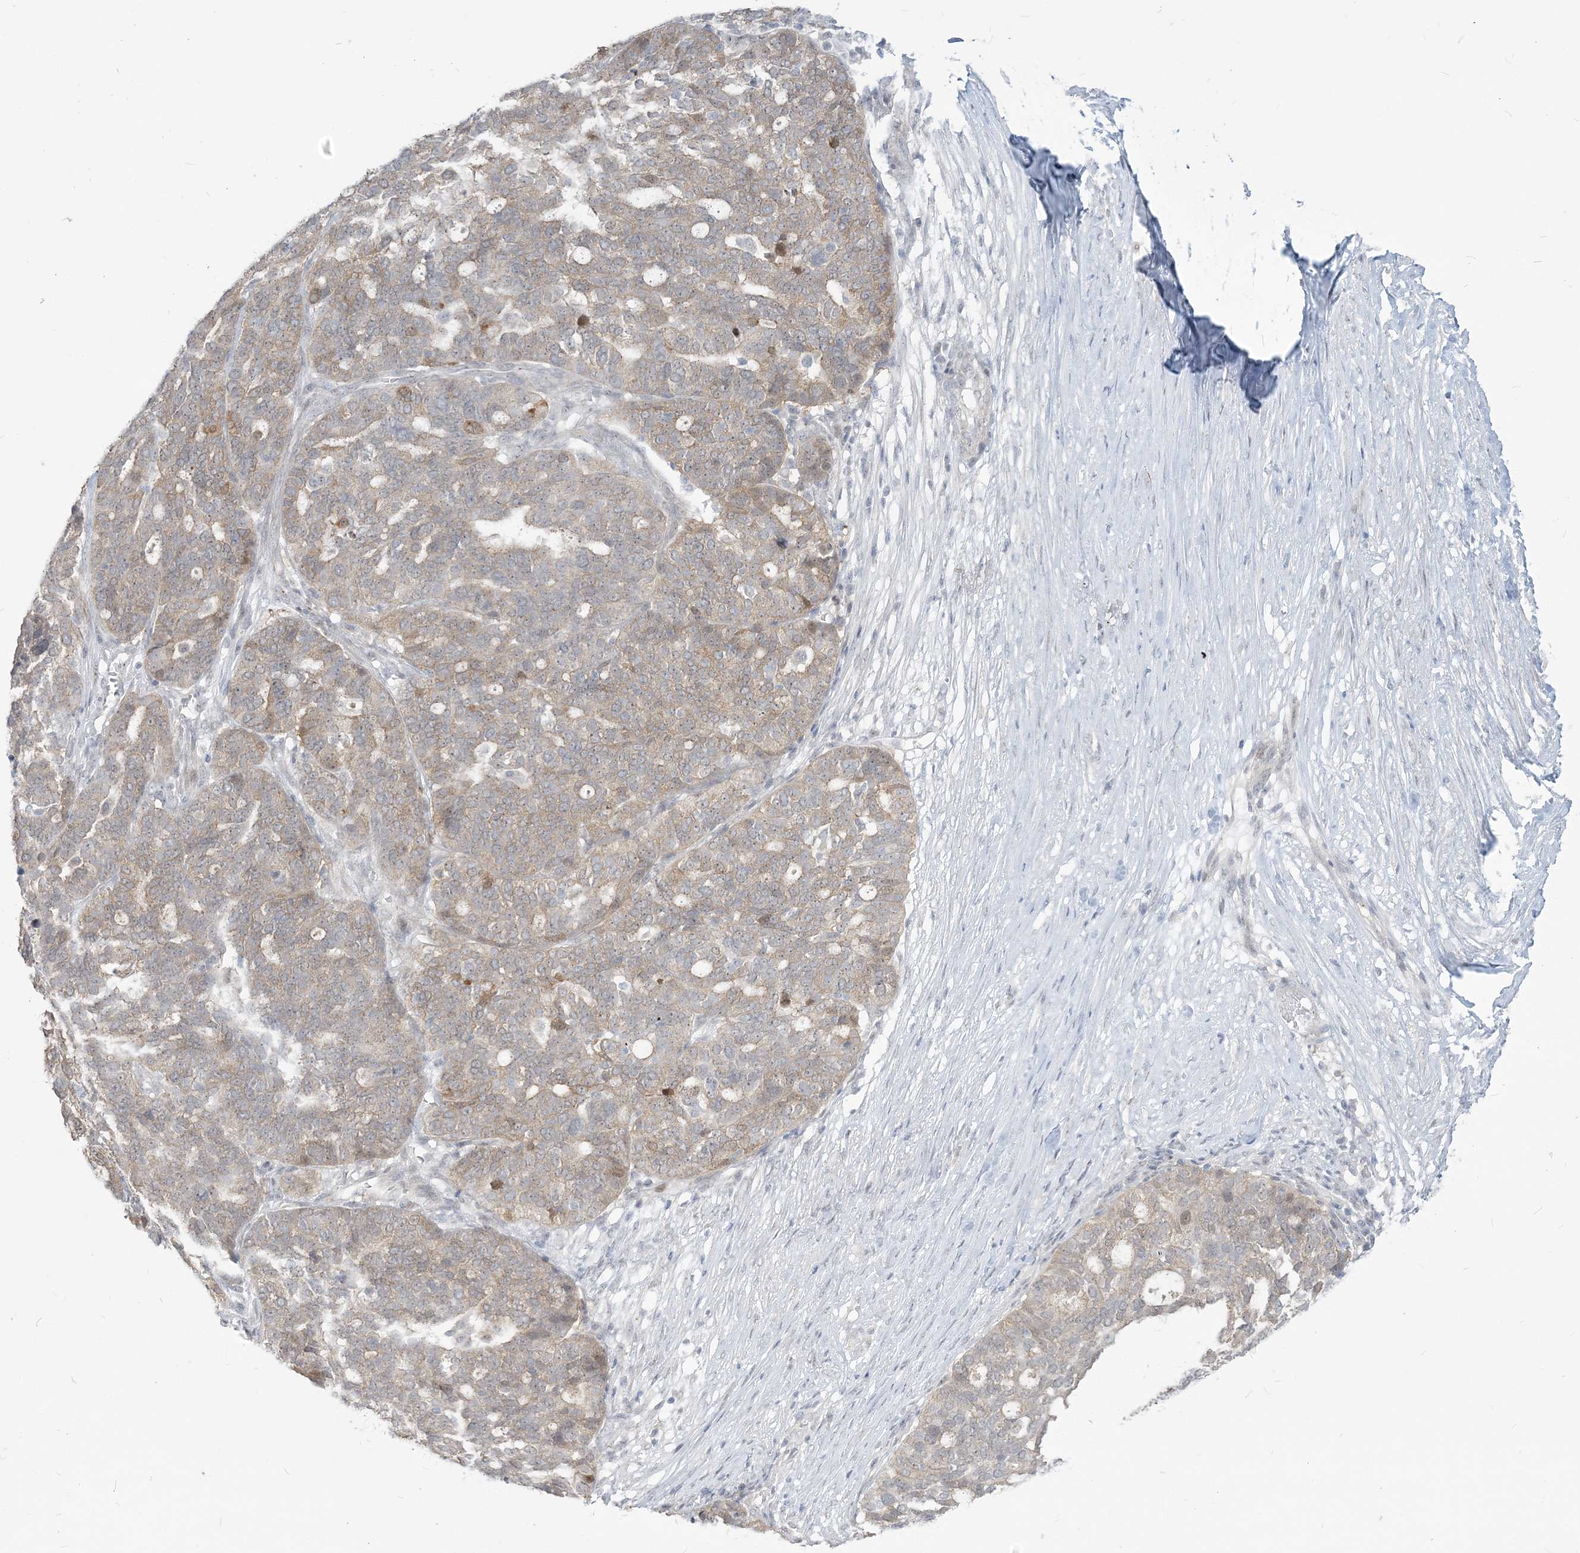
{"staining": {"intensity": "weak", "quantity": "25%-75%", "location": "cytoplasmic/membranous"}, "tissue": "ovarian cancer", "cell_type": "Tumor cells", "image_type": "cancer", "snomed": [{"axis": "morphology", "description": "Cystadenocarcinoma, serous, NOS"}, {"axis": "topography", "description": "Ovary"}], "caption": "Tumor cells demonstrate weak cytoplasmic/membranous staining in approximately 25%-75% of cells in ovarian cancer.", "gene": "SDAD1", "patient": {"sex": "female", "age": 59}}